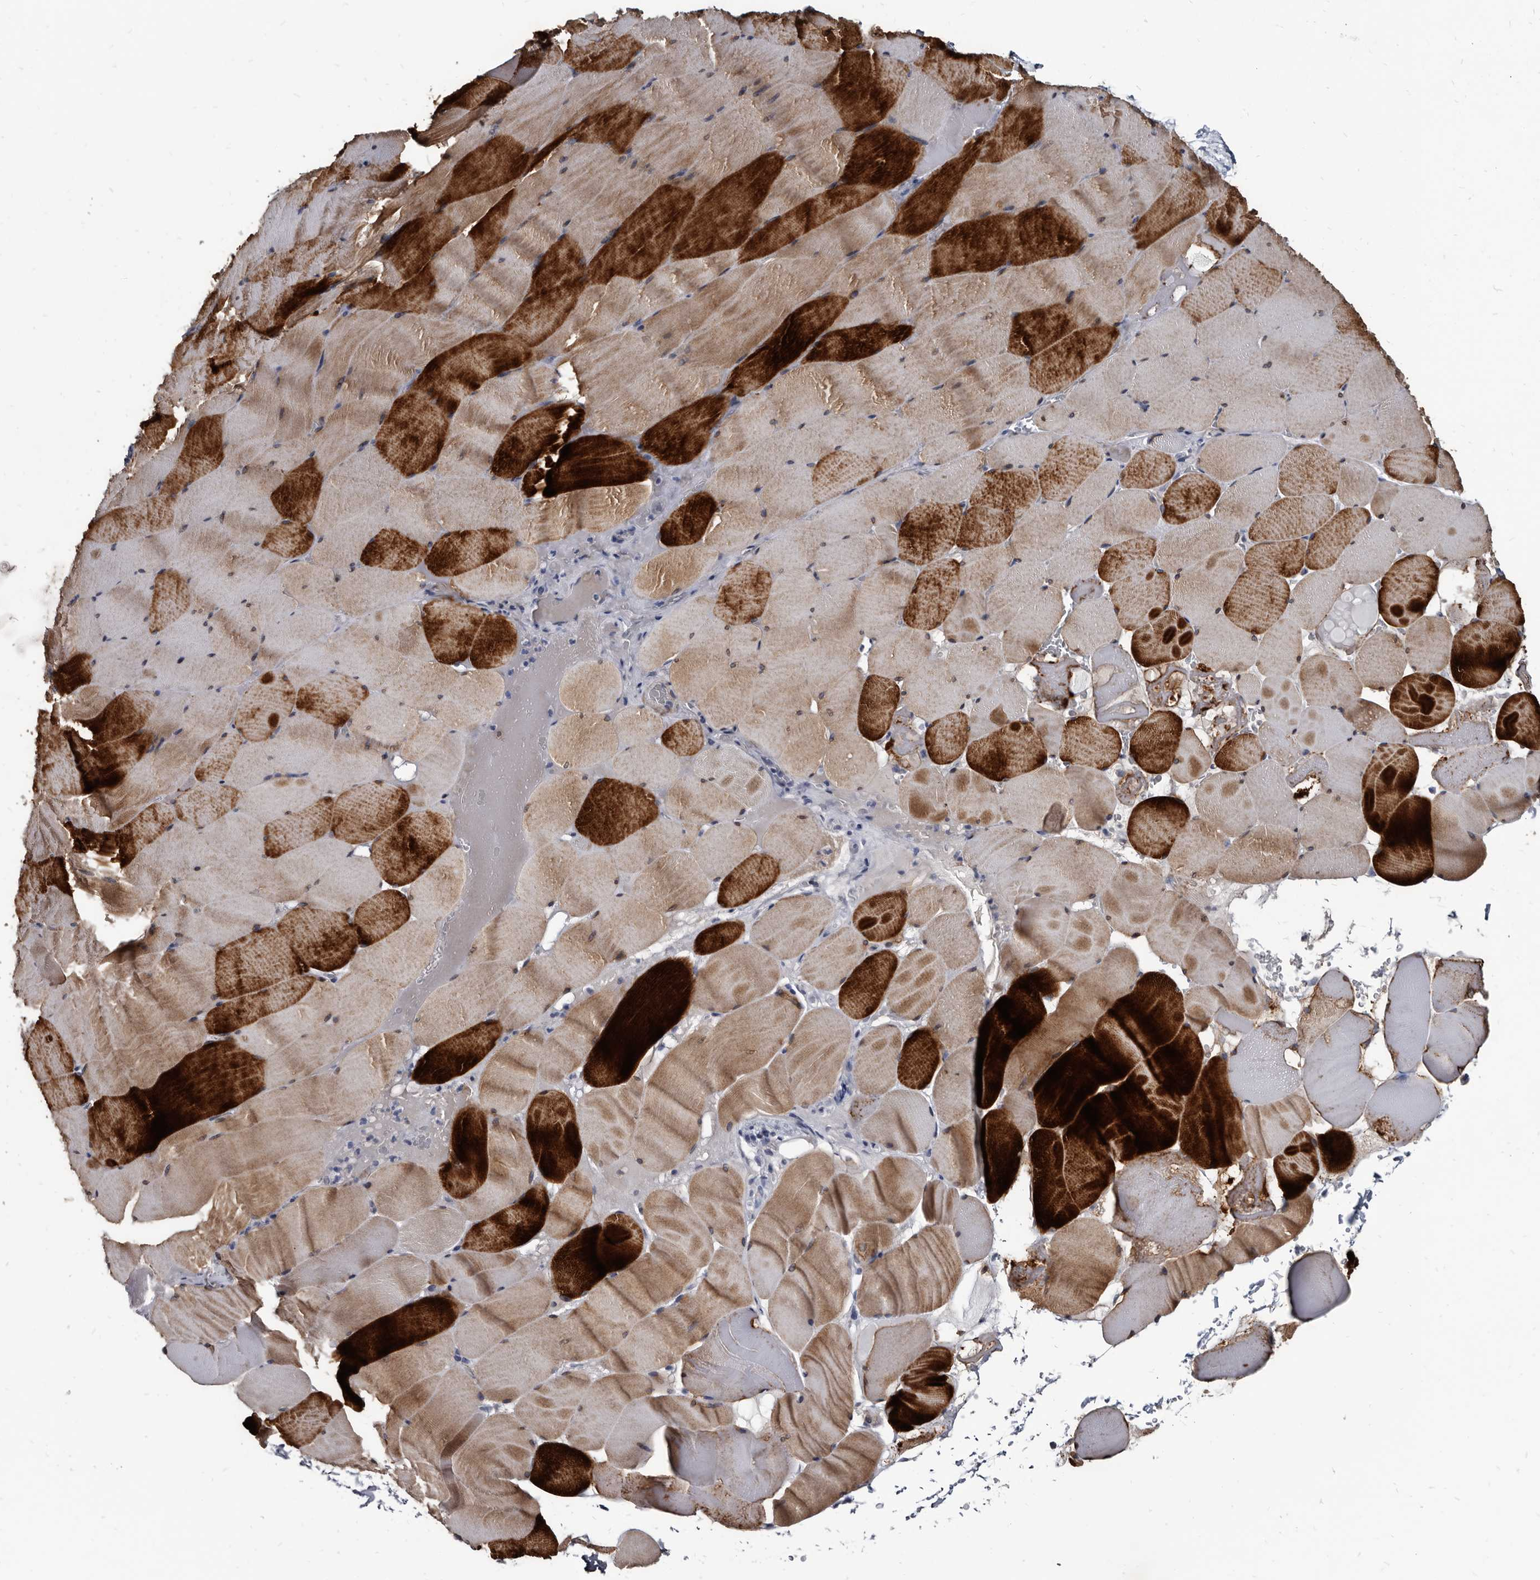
{"staining": {"intensity": "strong", "quantity": "25%-75%", "location": "cytoplasmic/membranous"}, "tissue": "skeletal muscle", "cell_type": "Myocytes", "image_type": "normal", "snomed": [{"axis": "morphology", "description": "Normal tissue, NOS"}, {"axis": "topography", "description": "Skeletal muscle"}], "caption": "This histopathology image displays immunohistochemistry (IHC) staining of normal human skeletal muscle, with high strong cytoplasmic/membranous expression in approximately 25%-75% of myocytes.", "gene": "PRSS8", "patient": {"sex": "male", "age": 62}}